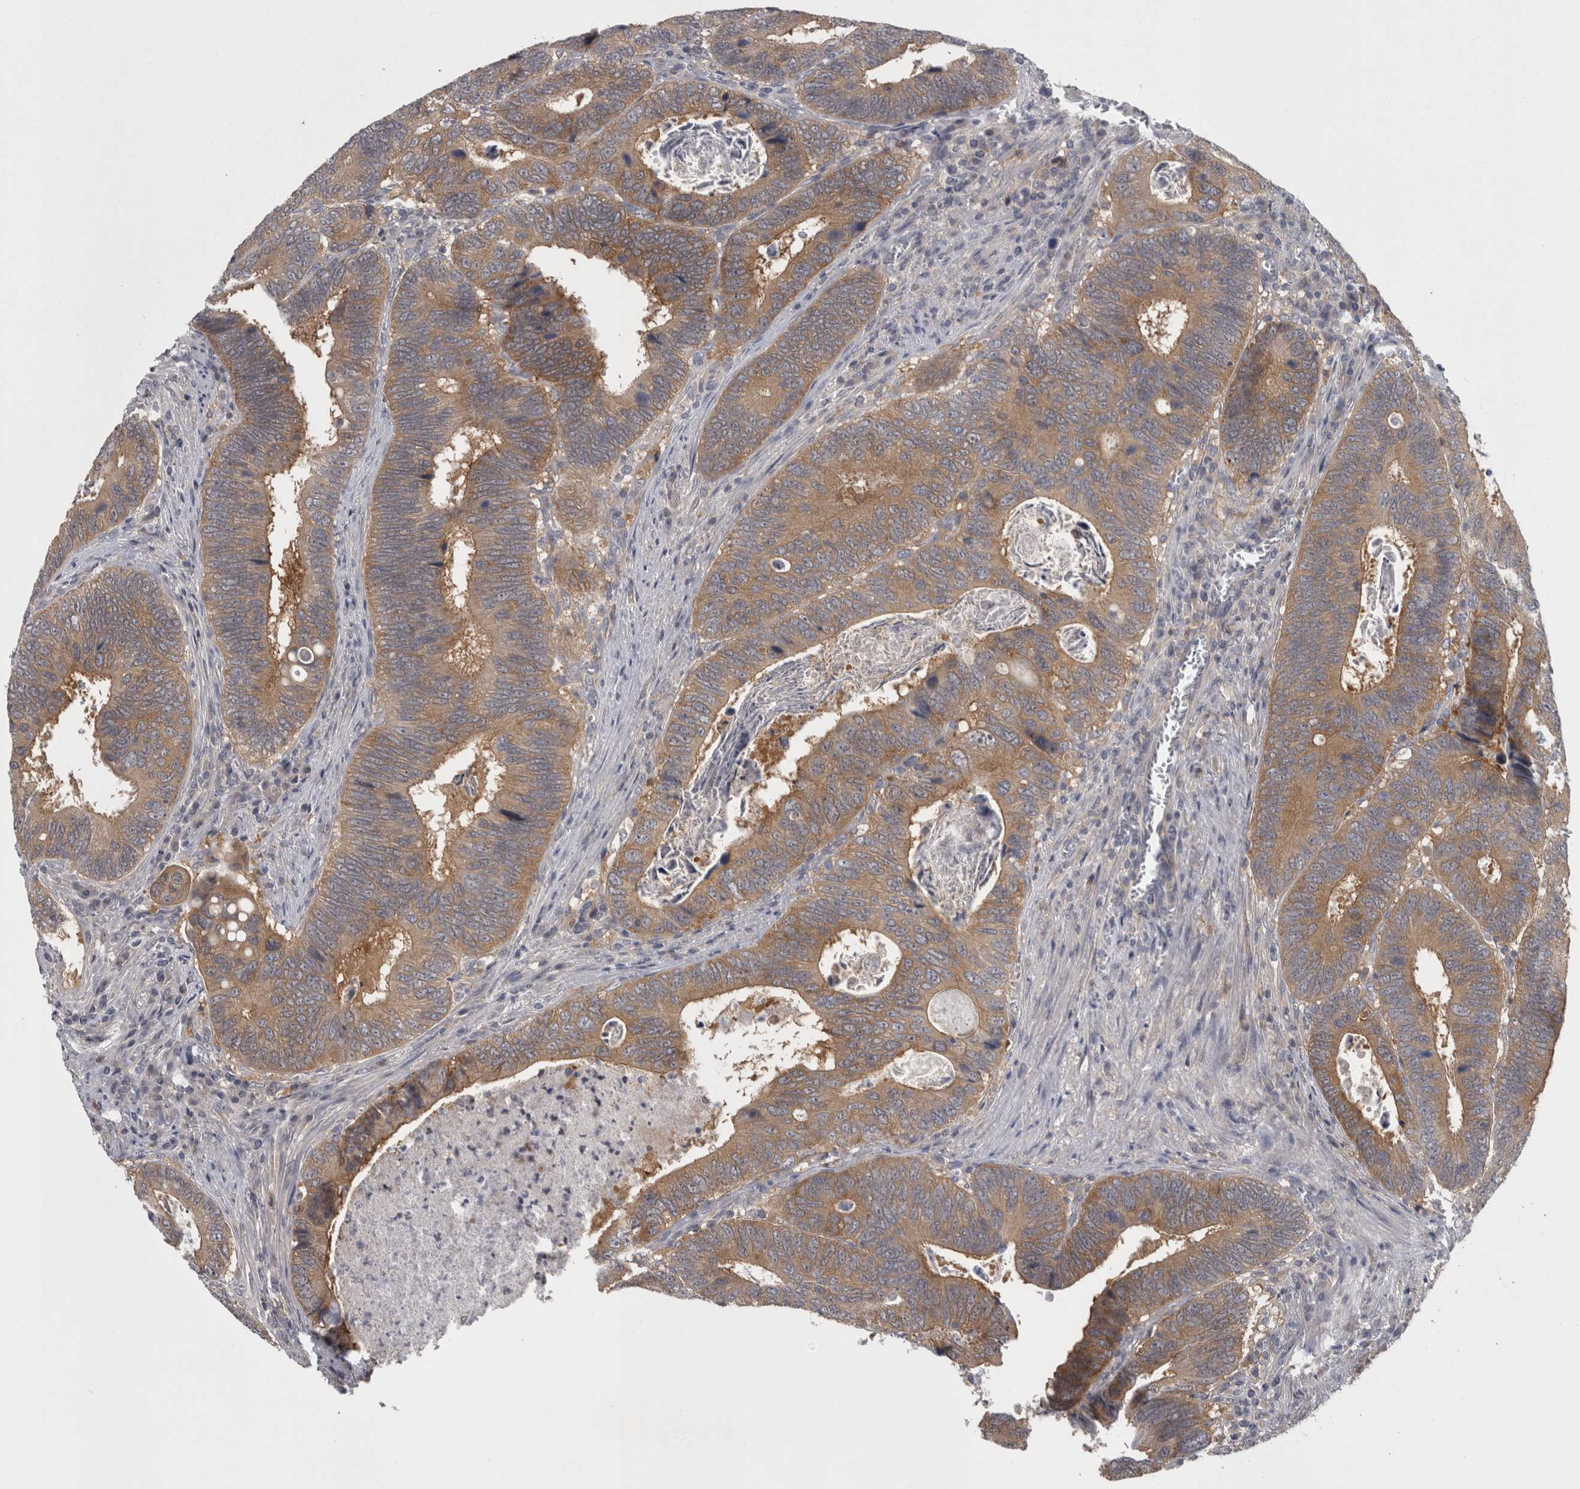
{"staining": {"intensity": "moderate", "quantity": ">75%", "location": "cytoplasmic/membranous"}, "tissue": "colorectal cancer", "cell_type": "Tumor cells", "image_type": "cancer", "snomed": [{"axis": "morphology", "description": "Adenocarcinoma, NOS"}, {"axis": "topography", "description": "Colon"}], "caption": "Immunohistochemistry (IHC) histopathology image of human colorectal cancer (adenocarcinoma) stained for a protein (brown), which exhibits medium levels of moderate cytoplasmic/membranous positivity in about >75% of tumor cells.", "gene": "PRKCI", "patient": {"sex": "male", "age": 72}}